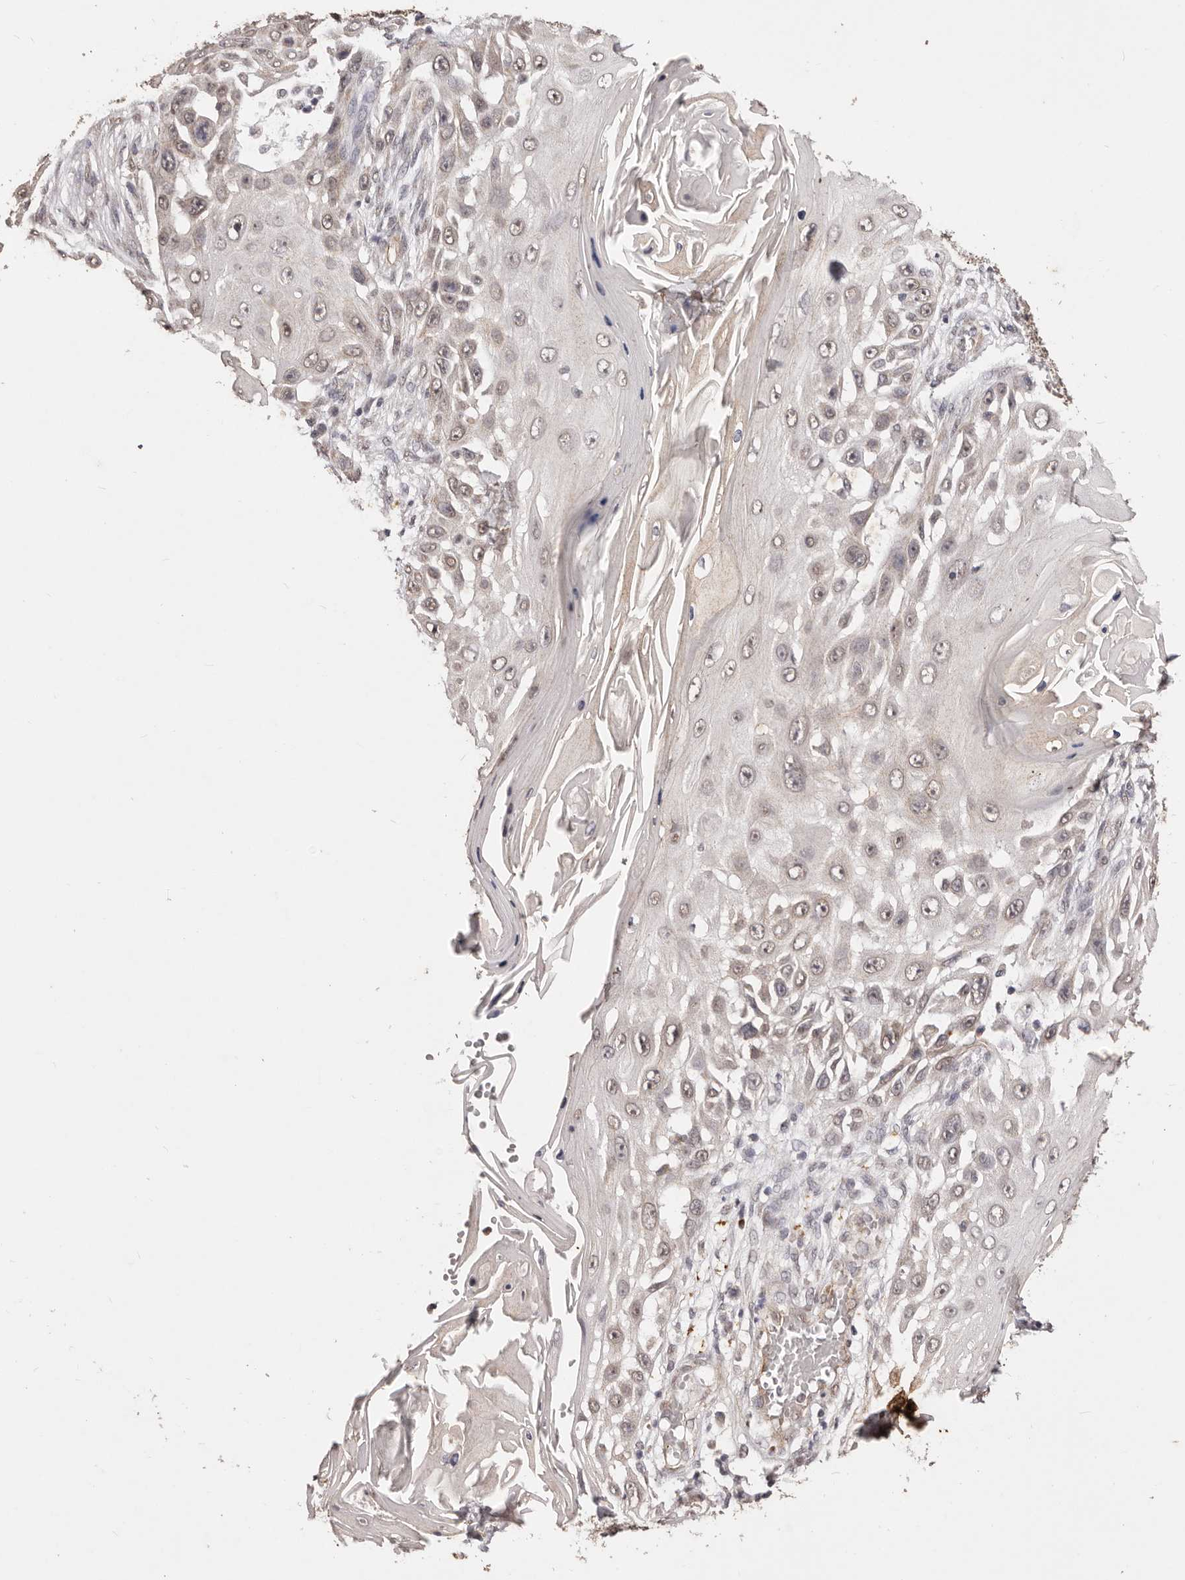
{"staining": {"intensity": "weak", "quantity": ">75%", "location": "nuclear"}, "tissue": "skin cancer", "cell_type": "Tumor cells", "image_type": "cancer", "snomed": [{"axis": "morphology", "description": "Squamous cell carcinoma, NOS"}, {"axis": "topography", "description": "Skin"}], "caption": "Immunohistochemistry (IHC) staining of squamous cell carcinoma (skin), which reveals low levels of weak nuclear staining in about >75% of tumor cells indicating weak nuclear protein positivity. The staining was performed using DAB (brown) for protein detection and nuclei were counterstained in hematoxylin (blue).", "gene": "RPS6KA5", "patient": {"sex": "female", "age": 44}}